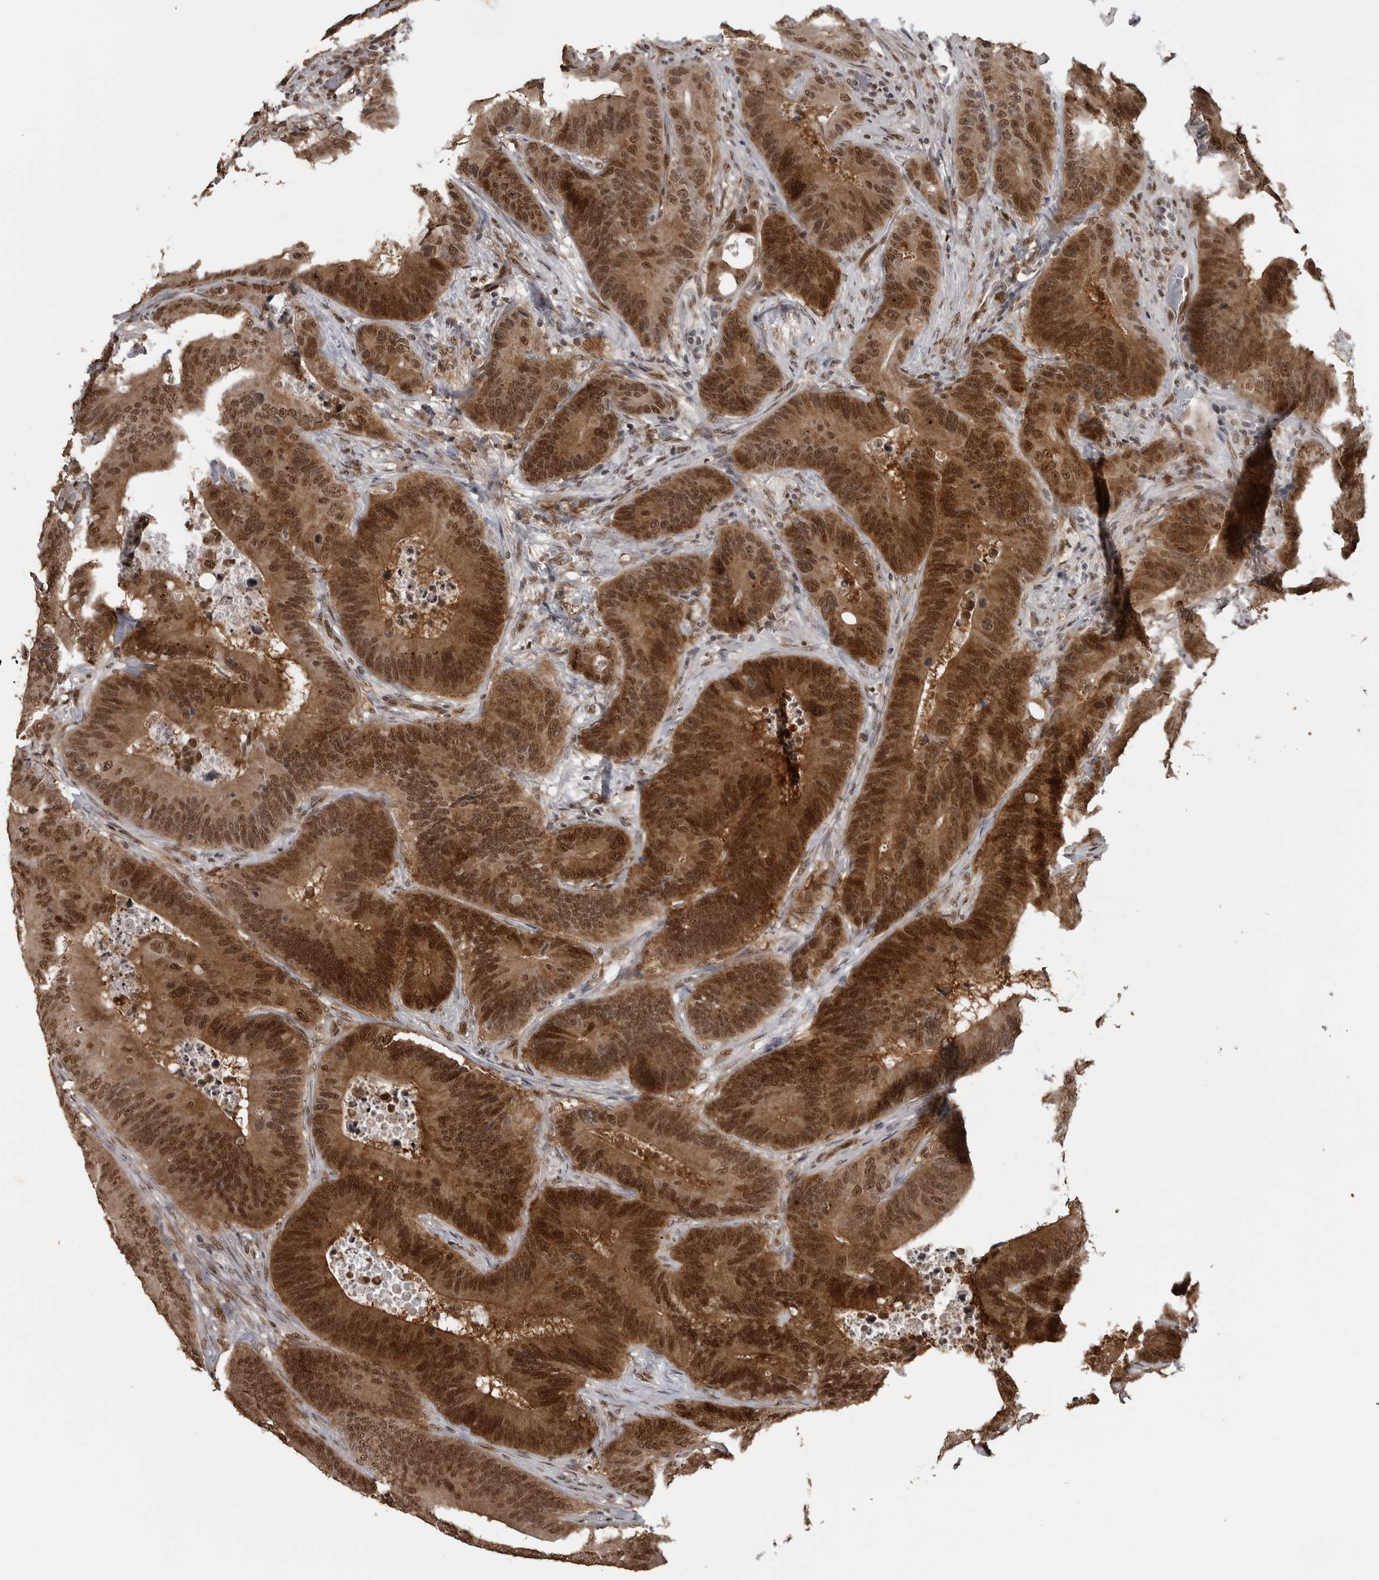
{"staining": {"intensity": "strong", "quantity": ">75%", "location": "cytoplasmic/membranous,nuclear"}, "tissue": "colorectal cancer", "cell_type": "Tumor cells", "image_type": "cancer", "snomed": [{"axis": "morphology", "description": "Adenocarcinoma, NOS"}, {"axis": "topography", "description": "Colon"}], "caption": "A photomicrograph showing strong cytoplasmic/membranous and nuclear expression in about >75% of tumor cells in colorectal cancer (adenocarcinoma), as visualized by brown immunohistochemical staining.", "gene": "SMAD2", "patient": {"sex": "male", "age": 83}}